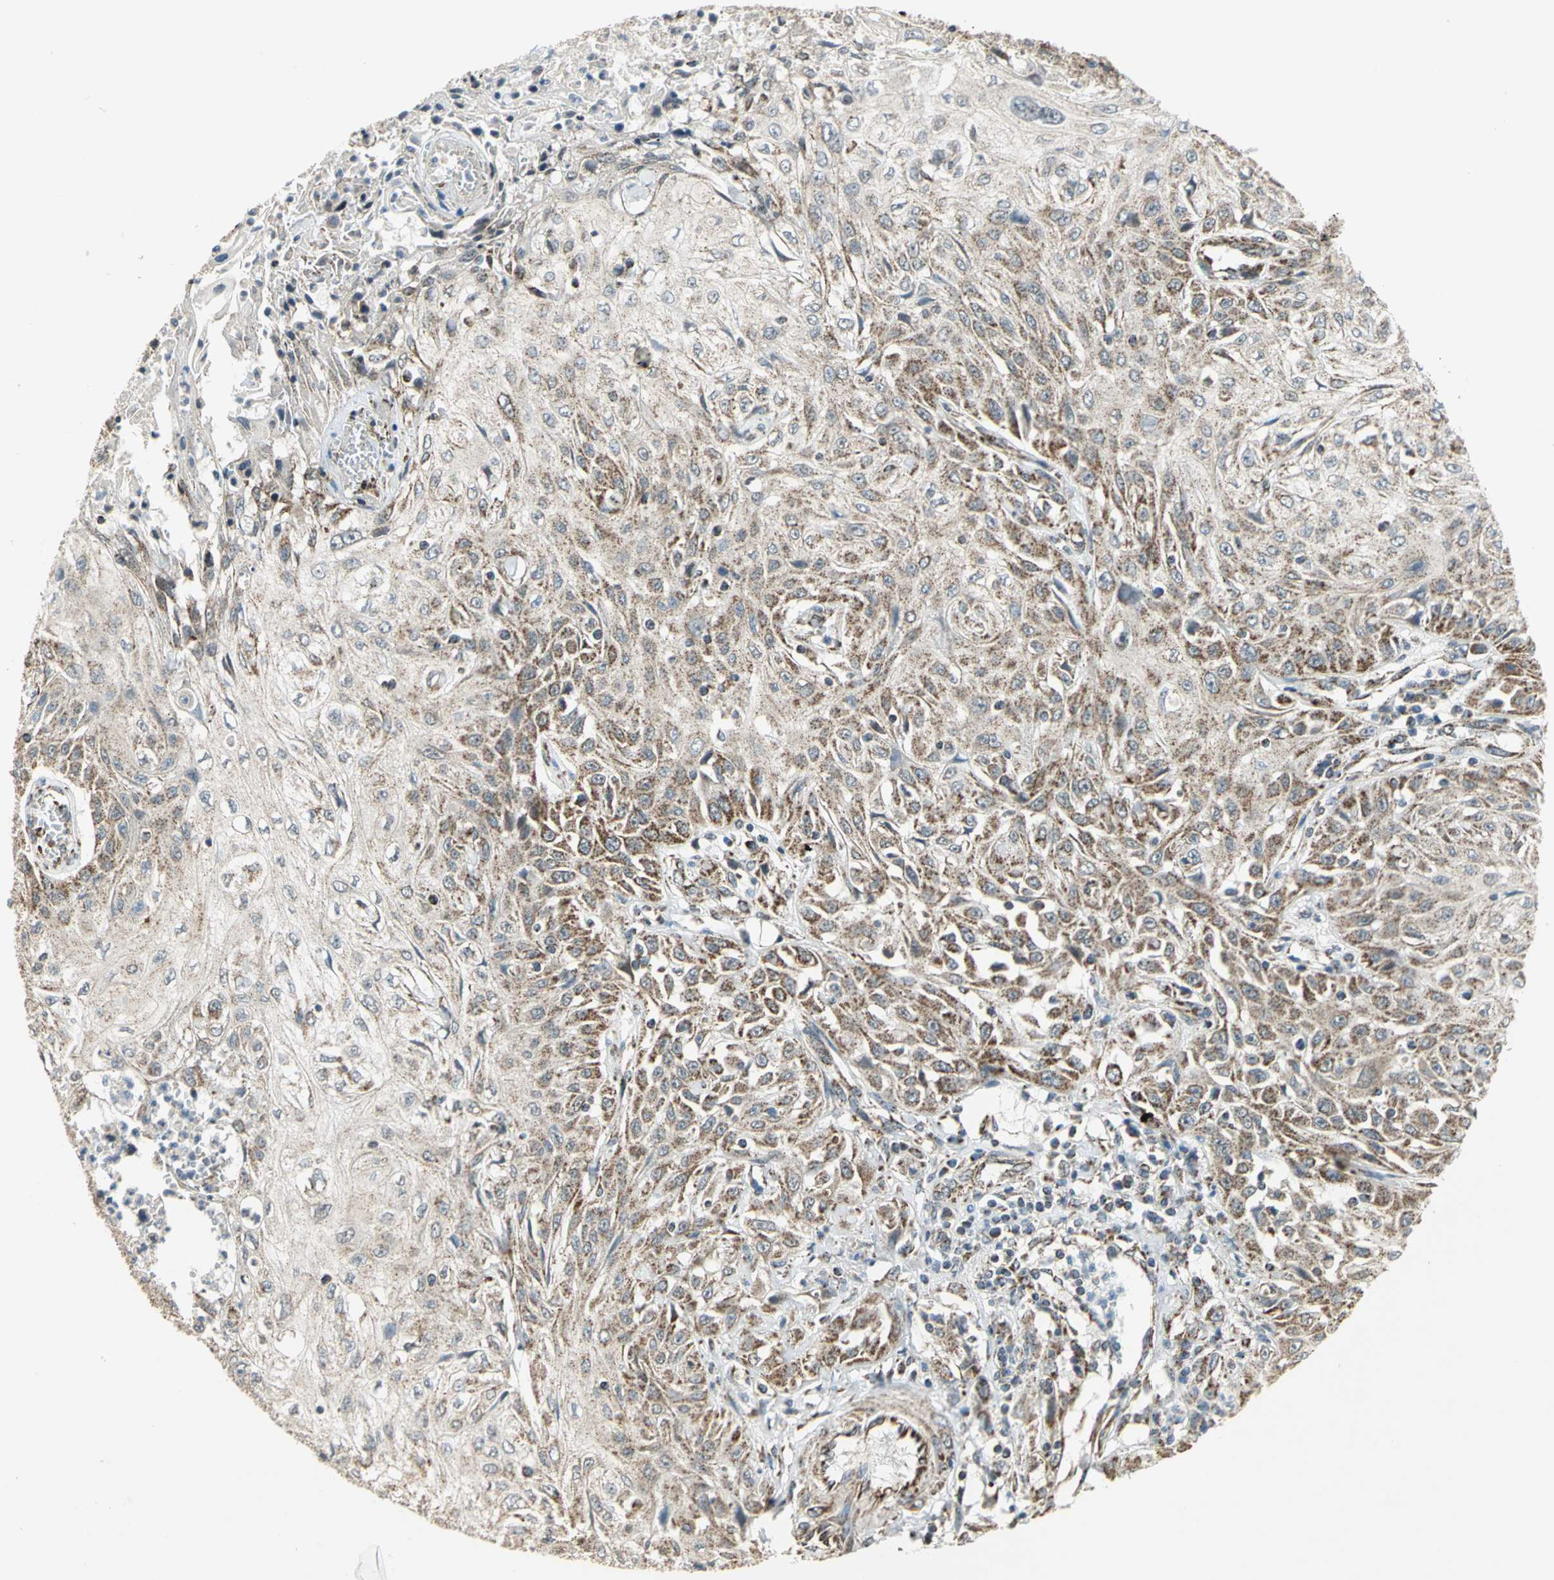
{"staining": {"intensity": "moderate", "quantity": ">75%", "location": "cytoplasmic/membranous"}, "tissue": "skin cancer", "cell_type": "Tumor cells", "image_type": "cancer", "snomed": [{"axis": "morphology", "description": "Squamous cell carcinoma, NOS"}, {"axis": "topography", "description": "Skin"}], "caption": "Immunohistochemistry (DAB) staining of skin squamous cell carcinoma exhibits moderate cytoplasmic/membranous protein positivity in about >75% of tumor cells.", "gene": "MRPS22", "patient": {"sex": "male", "age": 75}}